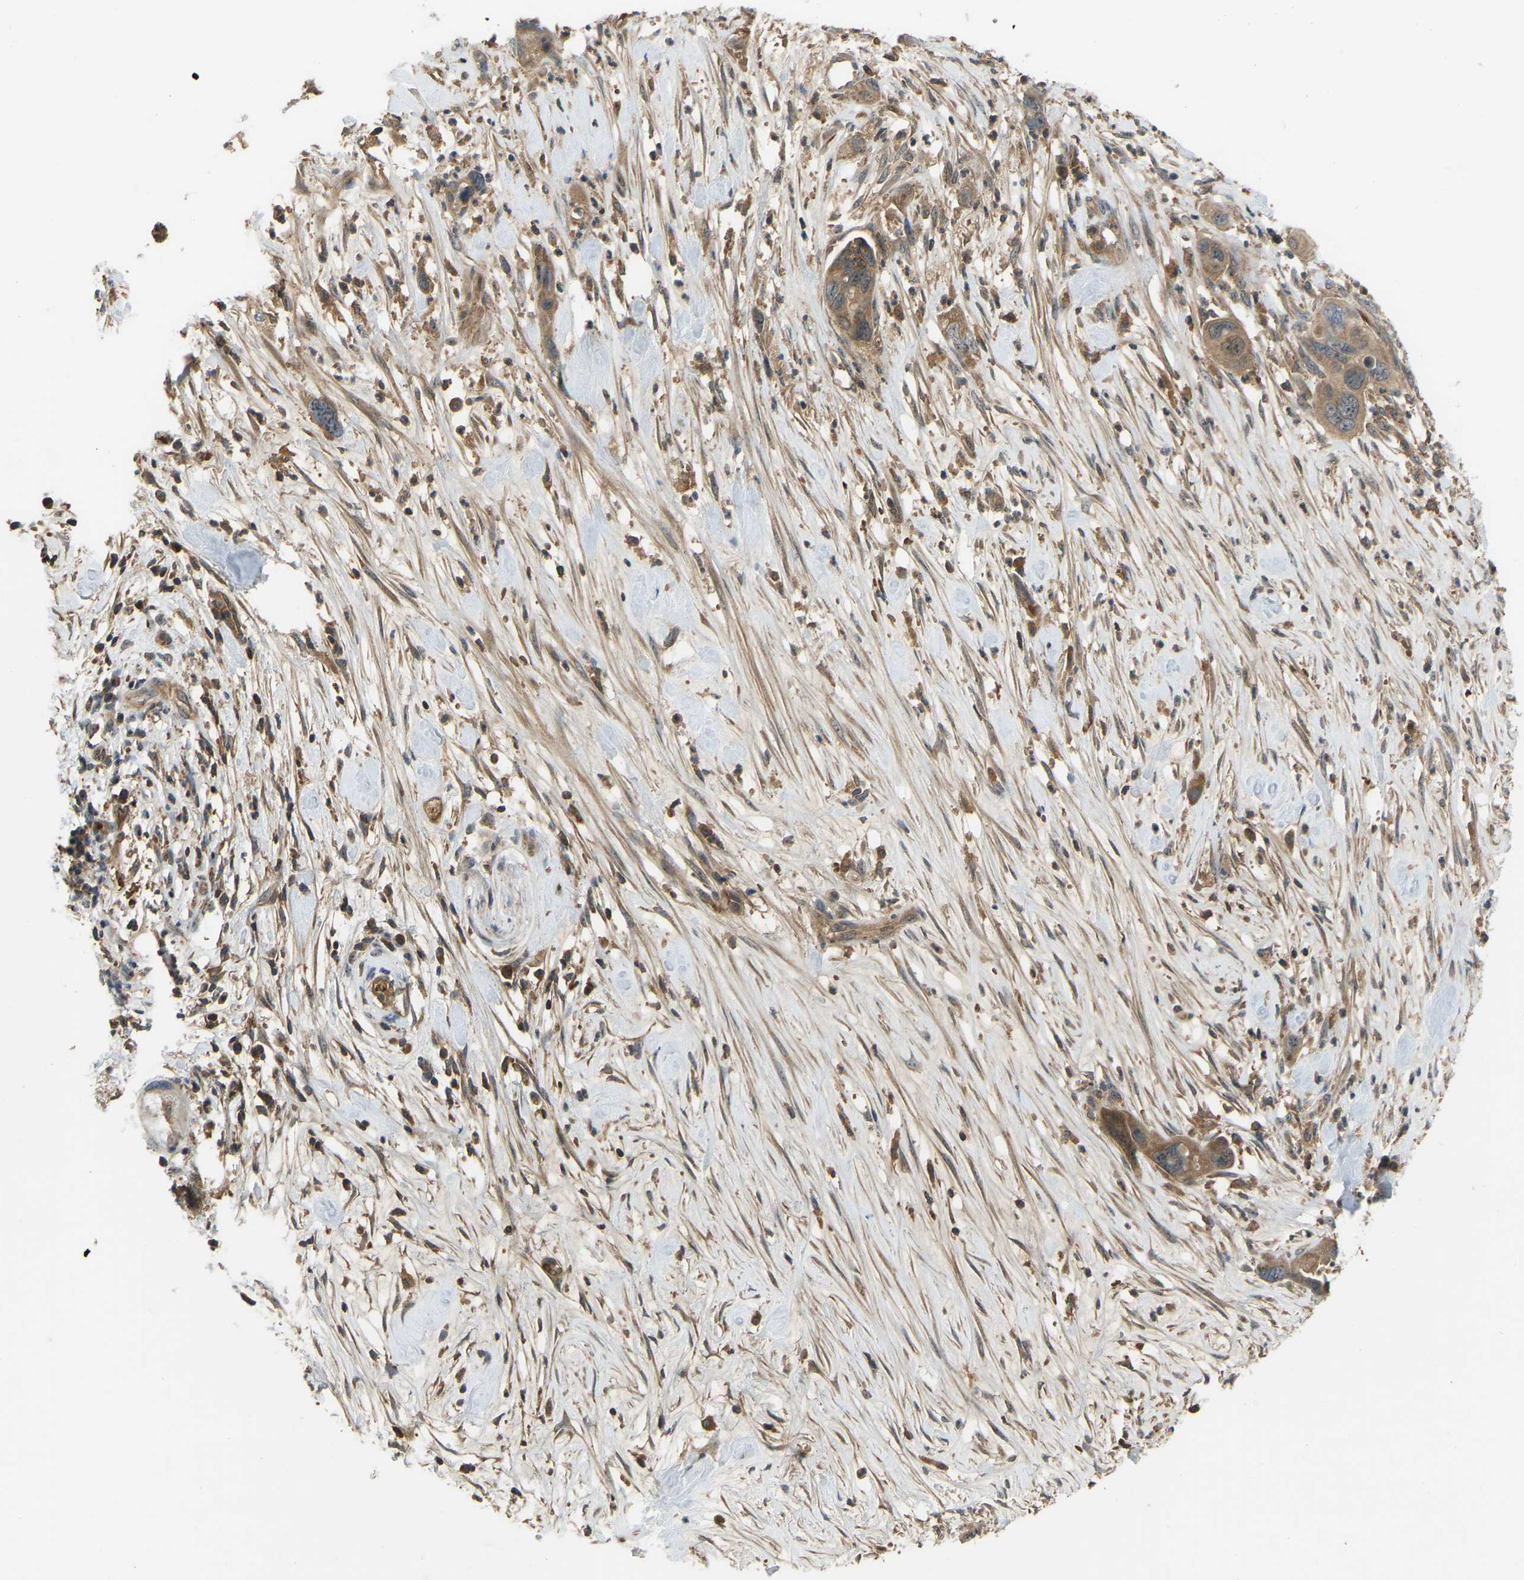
{"staining": {"intensity": "moderate", "quantity": ">75%", "location": "cytoplasmic/membranous"}, "tissue": "pancreatic cancer", "cell_type": "Tumor cells", "image_type": "cancer", "snomed": [{"axis": "morphology", "description": "Adenocarcinoma, NOS"}, {"axis": "topography", "description": "Pancreas"}], "caption": "Immunohistochemical staining of human adenocarcinoma (pancreatic) displays moderate cytoplasmic/membranous protein staining in about >75% of tumor cells.", "gene": "ZNF71", "patient": {"sex": "female", "age": 71}}